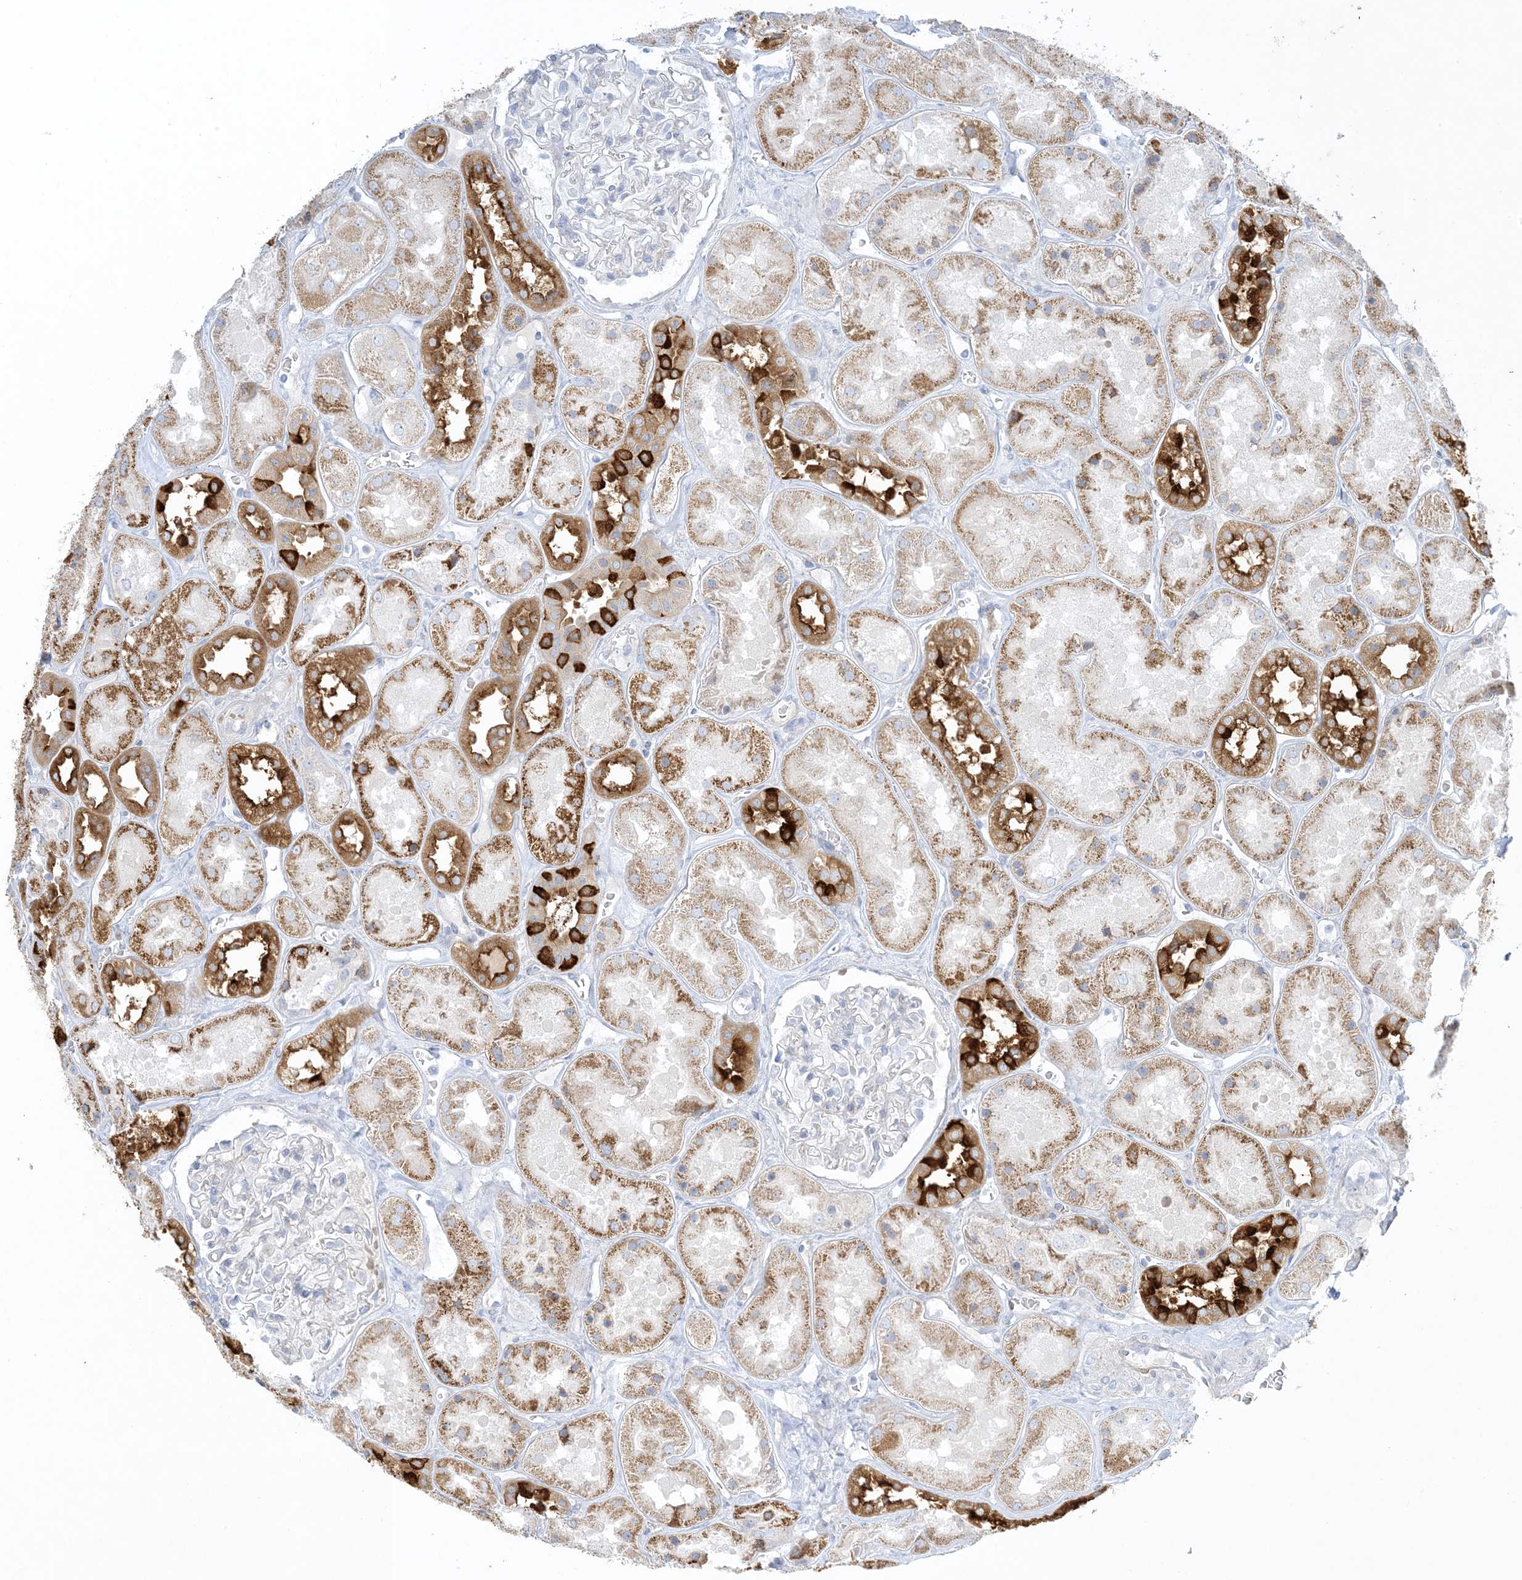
{"staining": {"intensity": "negative", "quantity": "none", "location": "none"}, "tissue": "kidney", "cell_type": "Cells in glomeruli", "image_type": "normal", "snomed": [{"axis": "morphology", "description": "Normal tissue, NOS"}, {"axis": "topography", "description": "Kidney"}], "caption": "The photomicrograph reveals no significant staining in cells in glomeruli of kidney.", "gene": "XIRP2", "patient": {"sex": "male", "age": 70}}